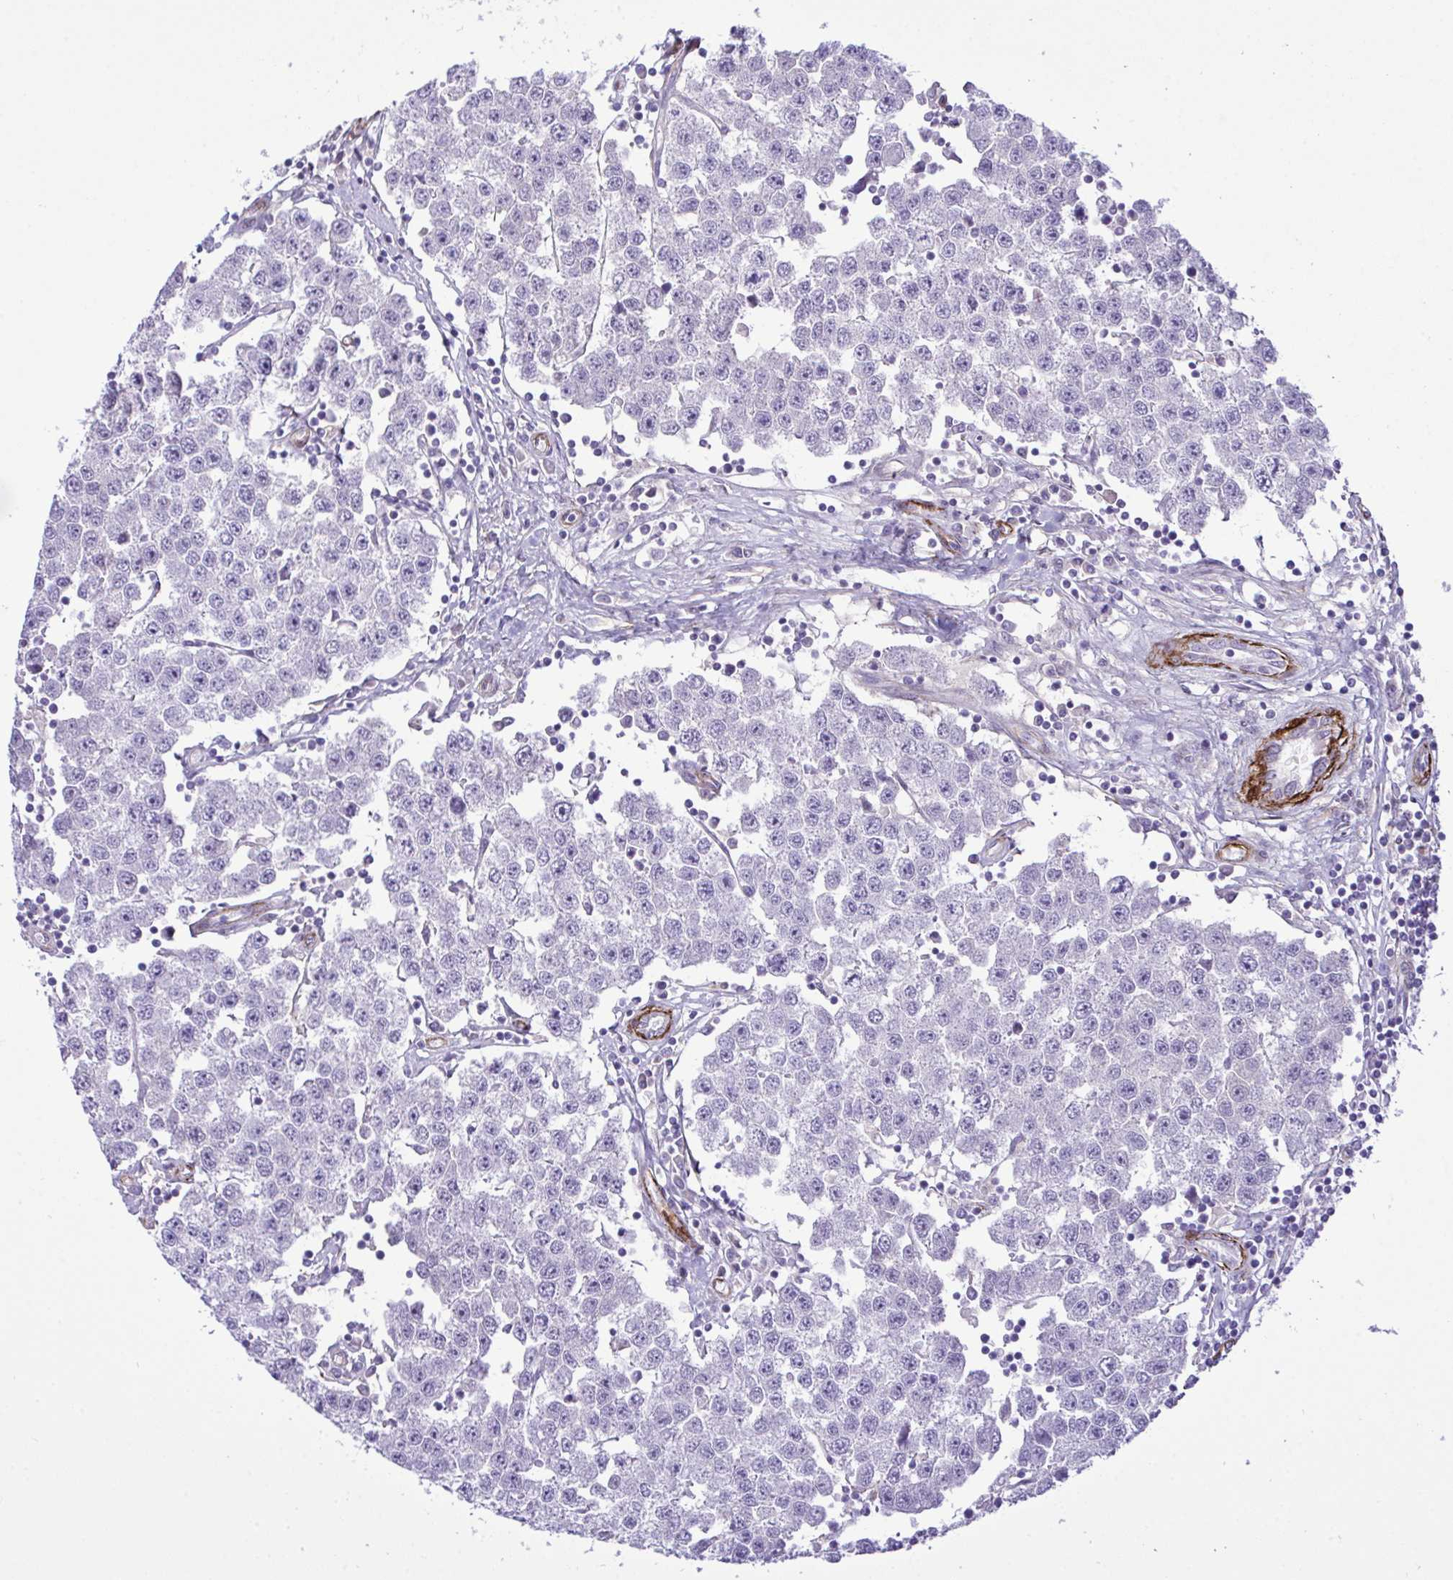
{"staining": {"intensity": "negative", "quantity": "none", "location": "none"}, "tissue": "testis cancer", "cell_type": "Tumor cells", "image_type": "cancer", "snomed": [{"axis": "morphology", "description": "Seminoma, NOS"}, {"axis": "topography", "description": "Testis"}], "caption": "The photomicrograph reveals no staining of tumor cells in seminoma (testis).", "gene": "SYNPO2L", "patient": {"sex": "male", "age": 34}}